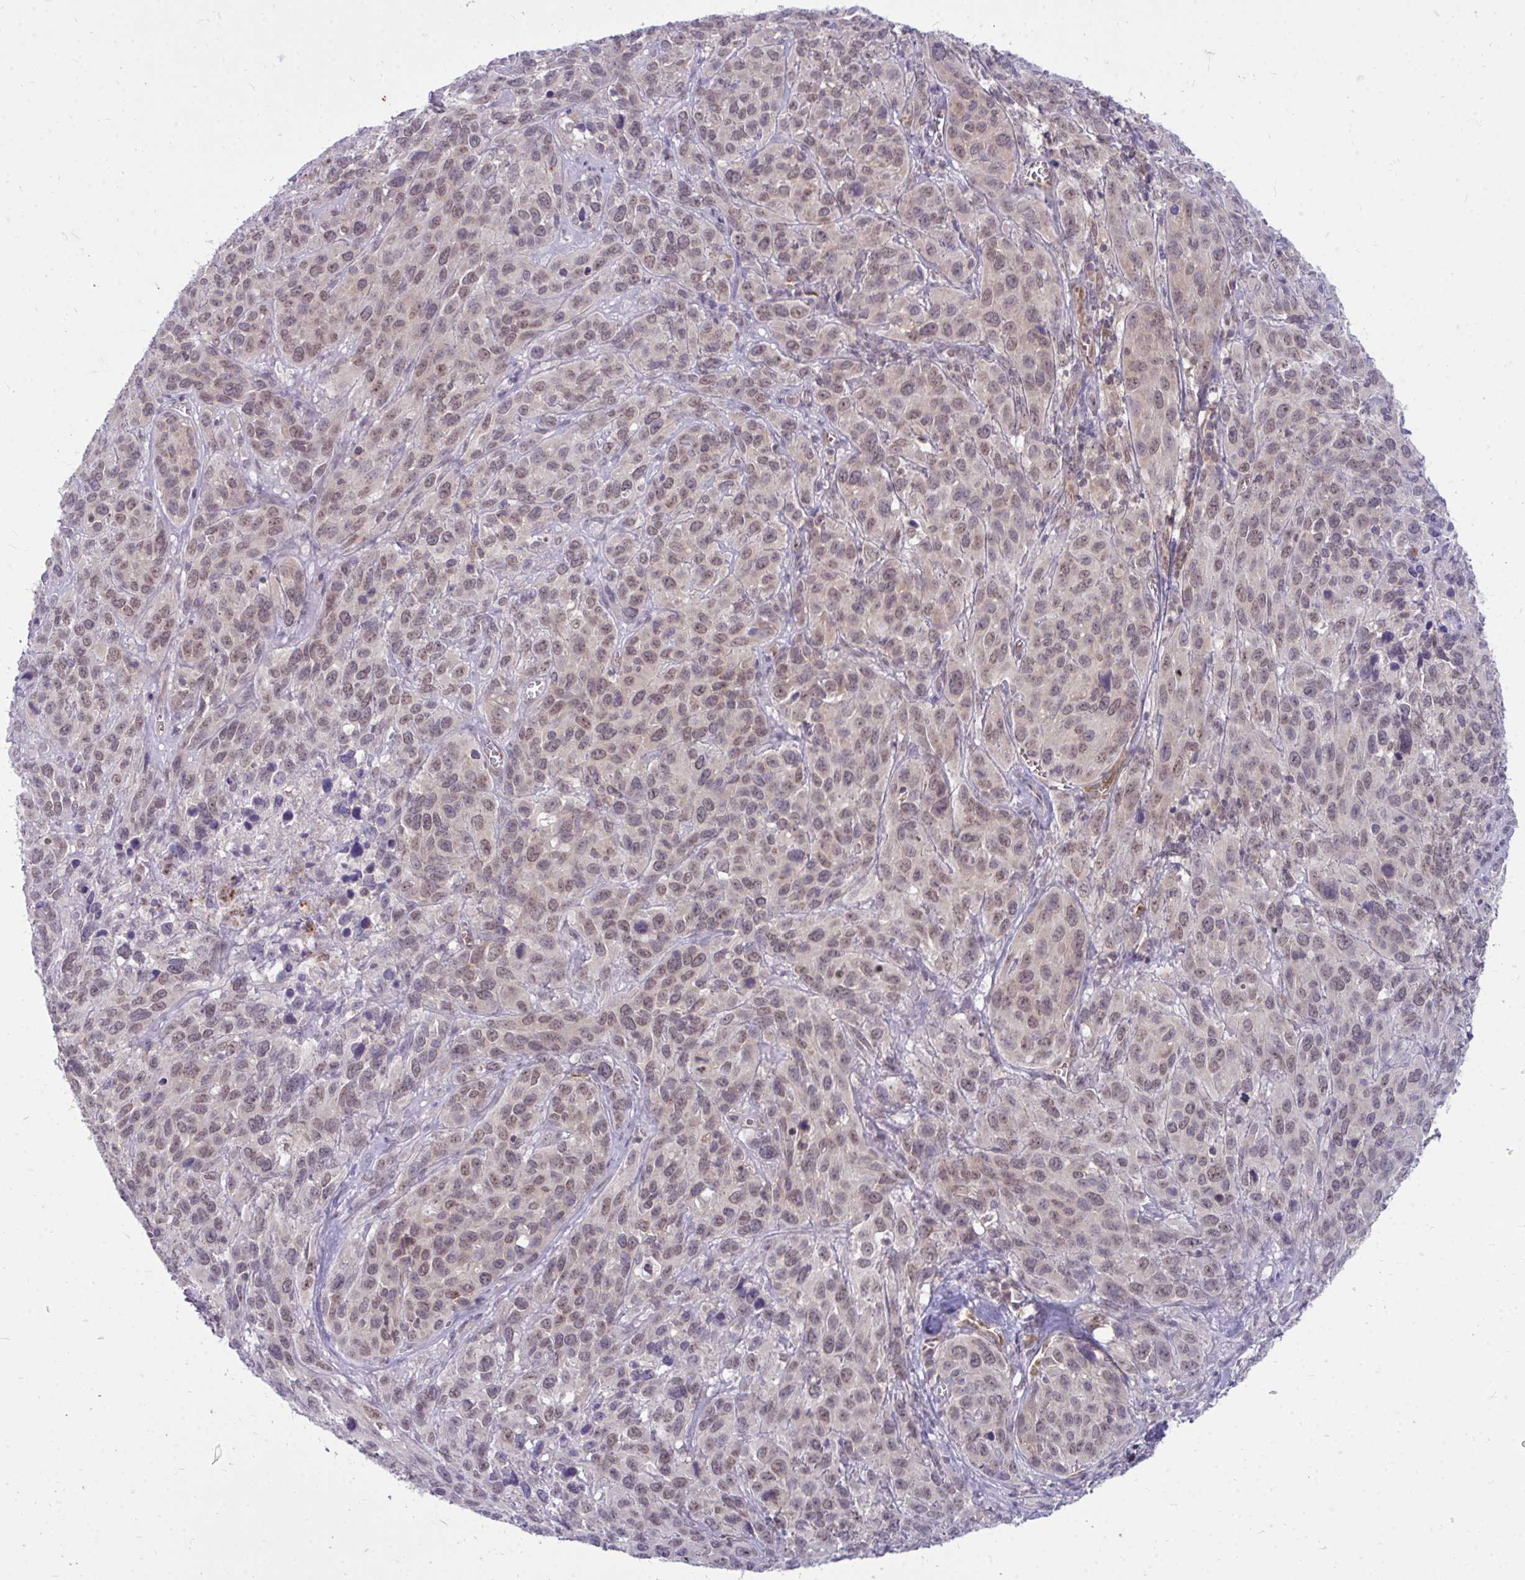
{"staining": {"intensity": "weak", "quantity": "25%-75%", "location": "nuclear"}, "tissue": "cervical cancer", "cell_type": "Tumor cells", "image_type": "cancer", "snomed": [{"axis": "morphology", "description": "Normal tissue, NOS"}, {"axis": "morphology", "description": "Squamous cell carcinoma, NOS"}, {"axis": "topography", "description": "Cervix"}], "caption": "Cervical squamous cell carcinoma stained with a brown dye displays weak nuclear positive expression in approximately 25%-75% of tumor cells.", "gene": "ACSL5", "patient": {"sex": "female", "age": 51}}